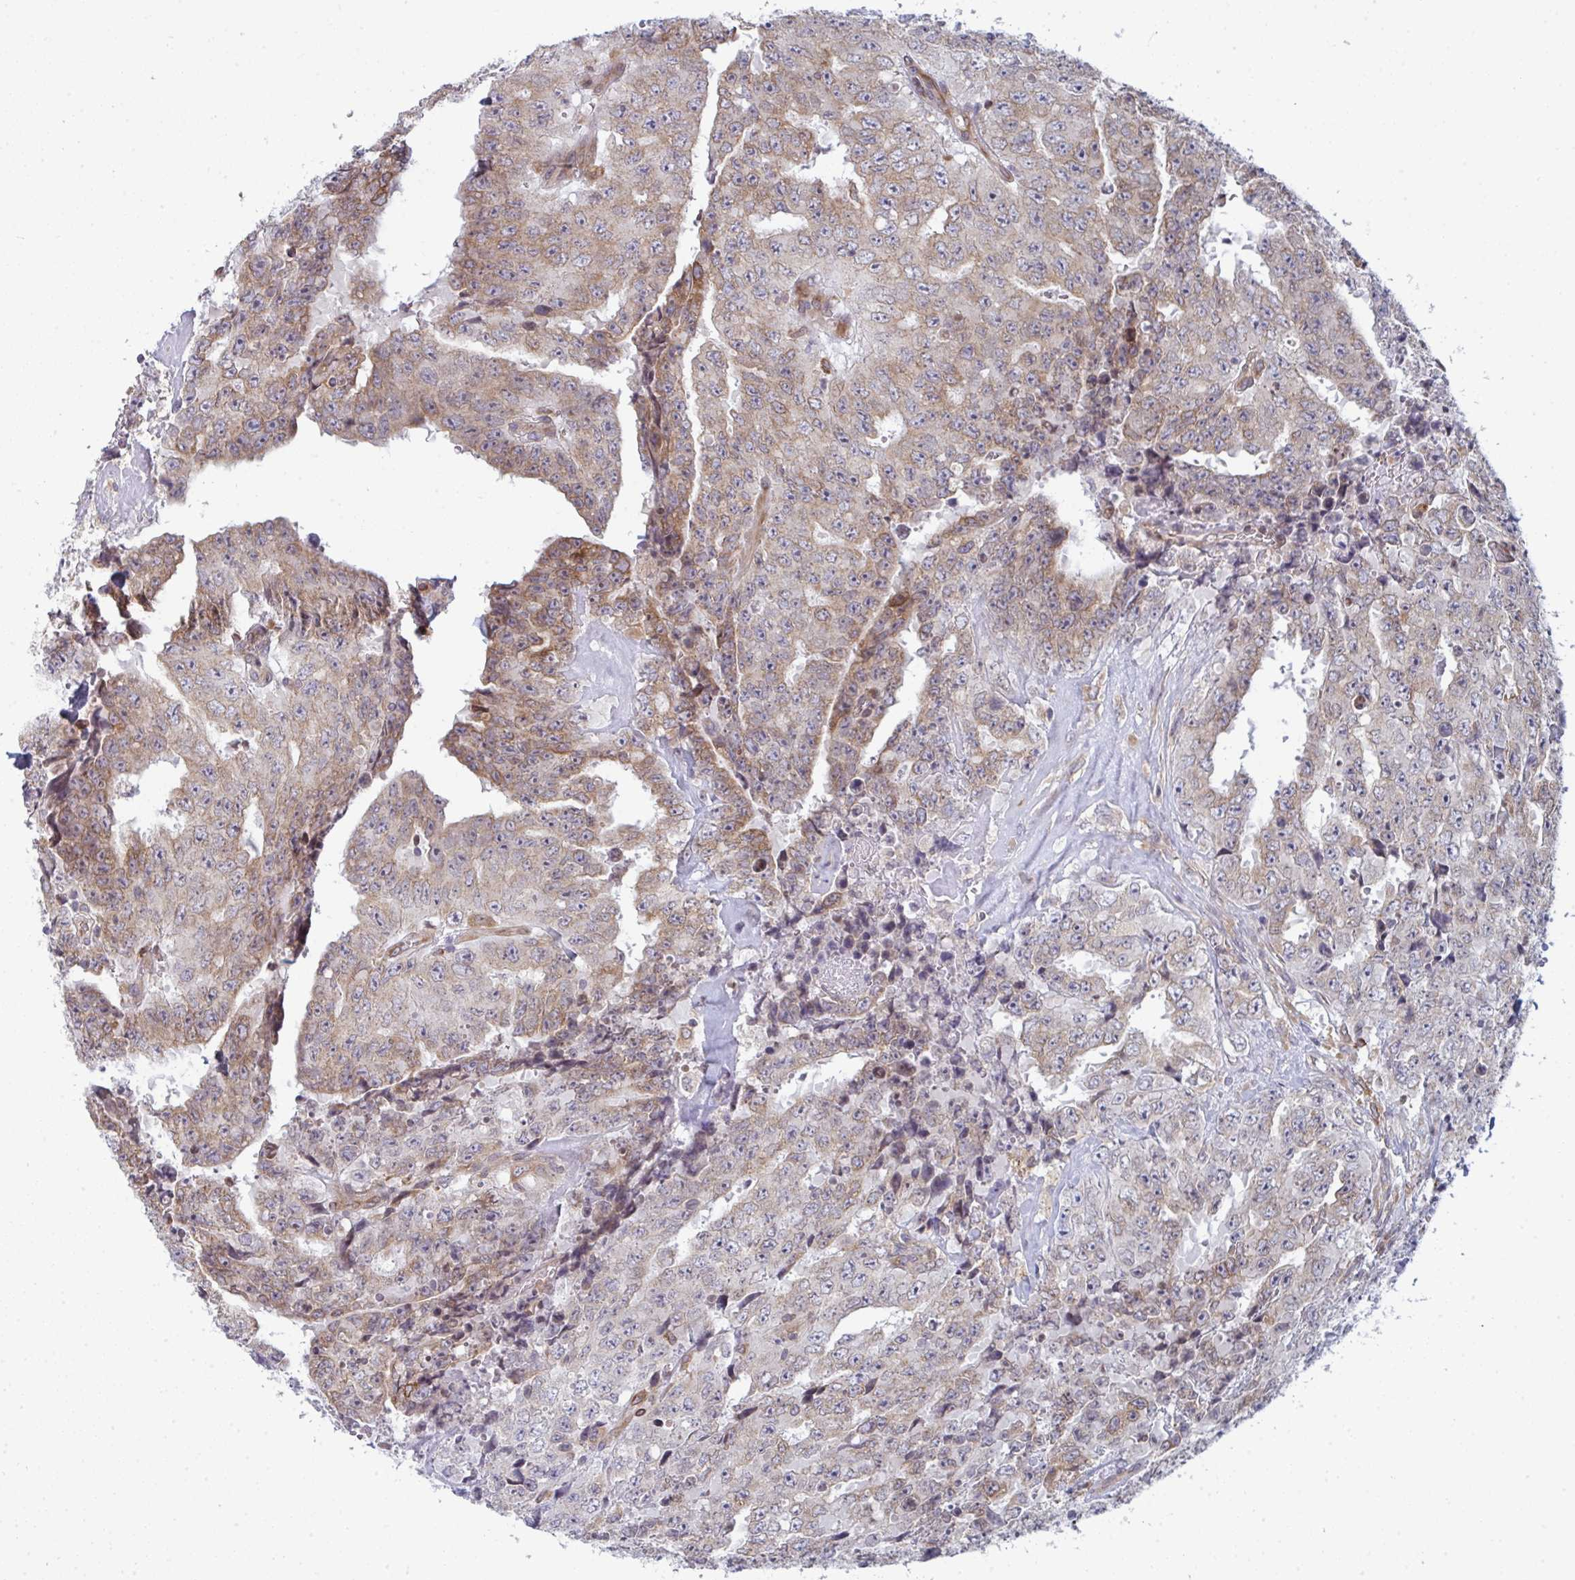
{"staining": {"intensity": "moderate", "quantity": "25%-75%", "location": "cytoplasmic/membranous"}, "tissue": "testis cancer", "cell_type": "Tumor cells", "image_type": "cancer", "snomed": [{"axis": "morphology", "description": "Carcinoma, Embryonal, NOS"}, {"axis": "topography", "description": "Testis"}], "caption": "A medium amount of moderate cytoplasmic/membranous staining is present in approximately 25%-75% of tumor cells in embryonal carcinoma (testis) tissue.", "gene": "LYSMD4", "patient": {"sex": "male", "age": 24}}